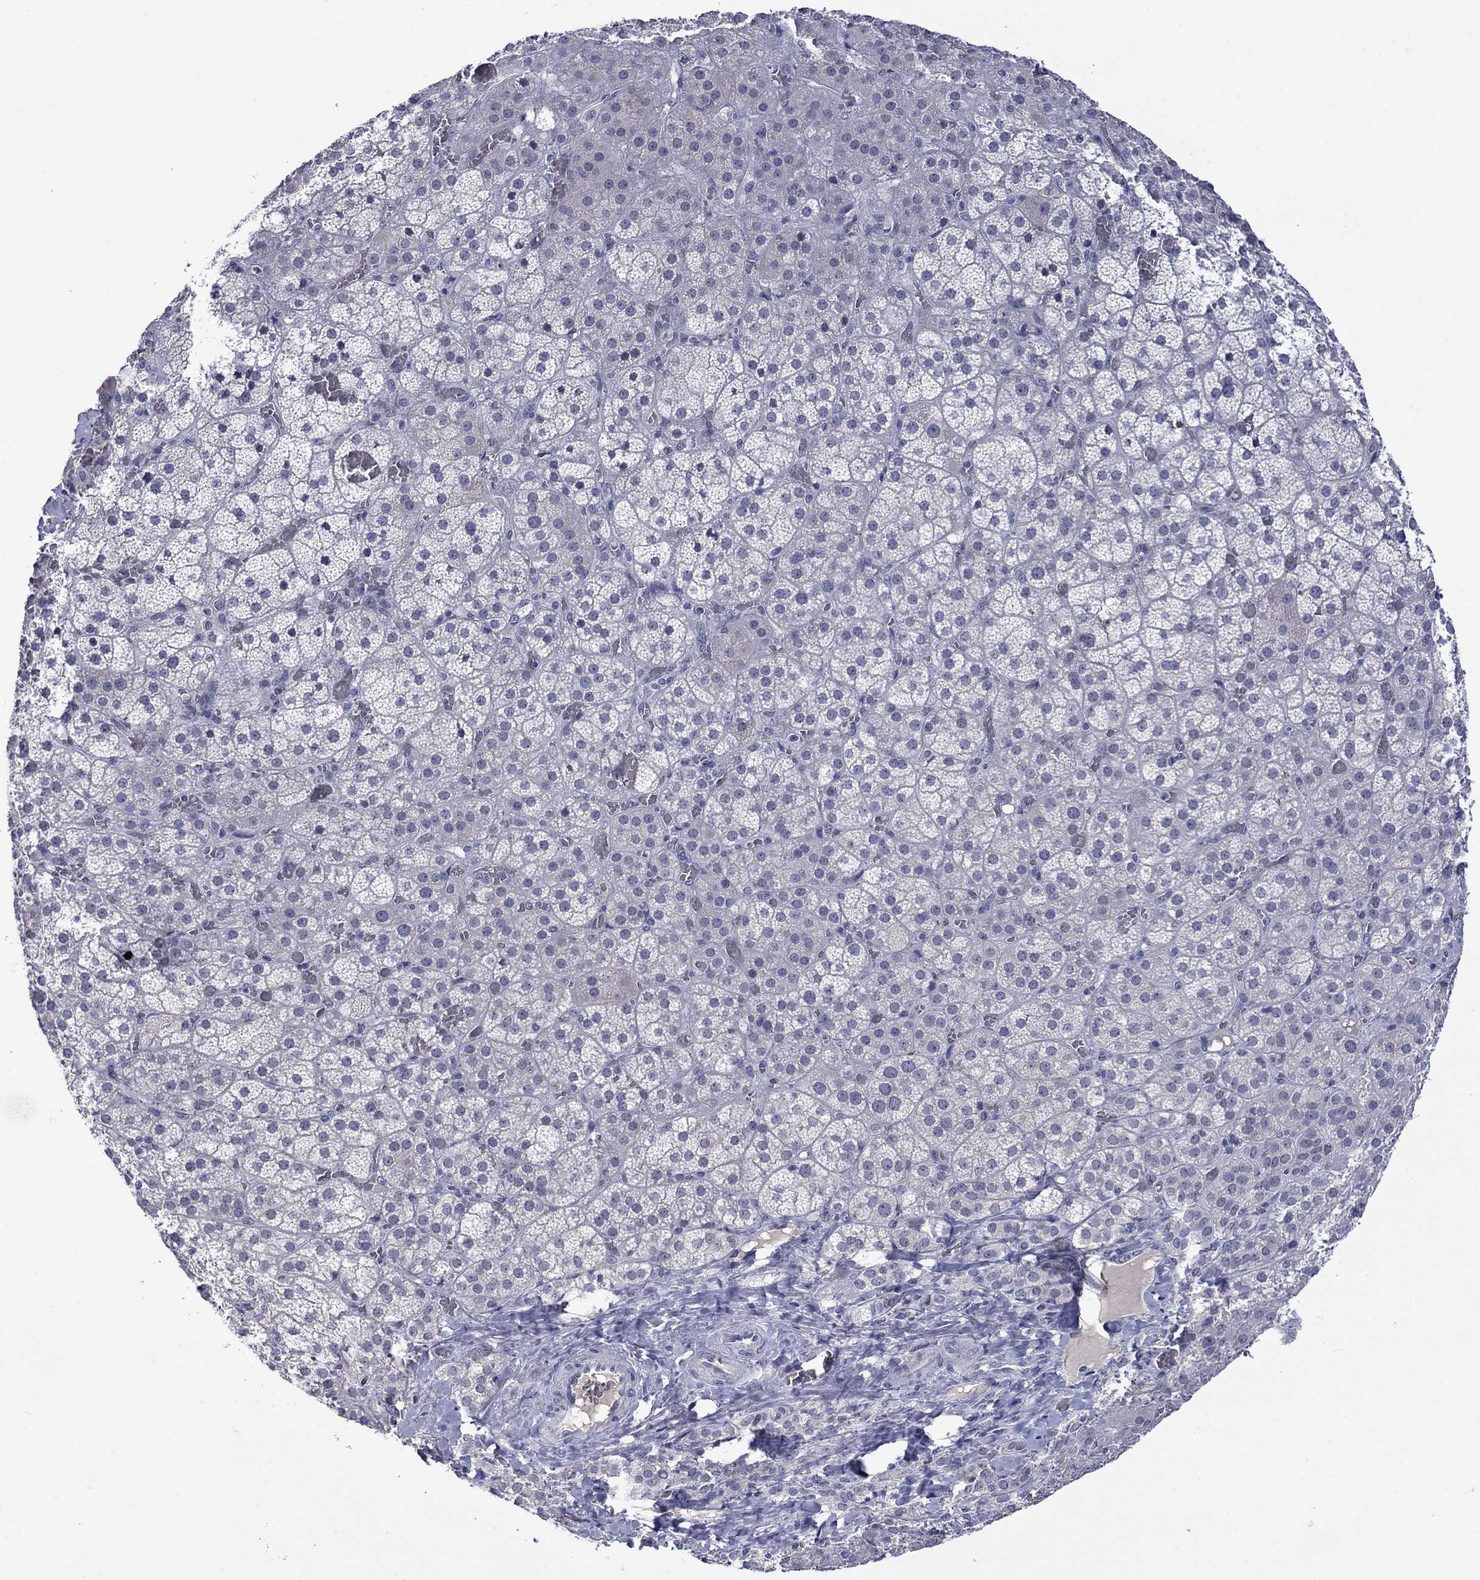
{"staining": {"intensity": "weak", "quantity": "<25%", "location": "cytoplasmic/membranous"}, "tissue": "adrenal gland", "cell_type": "Glandular cells", "image_type": "normal", "snomed": [{"axis": "morphology", "description": "Normal tissue, NOS"}, {"axis": "topography", "description": "Adrenal gland"}], "caption": "An image of adrenal gland stained for a protein reveals no brown staining in glandular cells. (DAB immunohistochemistry visualized using brightfield microscopy, high magnification).", "gene": "NSMF", "patient": {"sex": "male", "age": 57}}